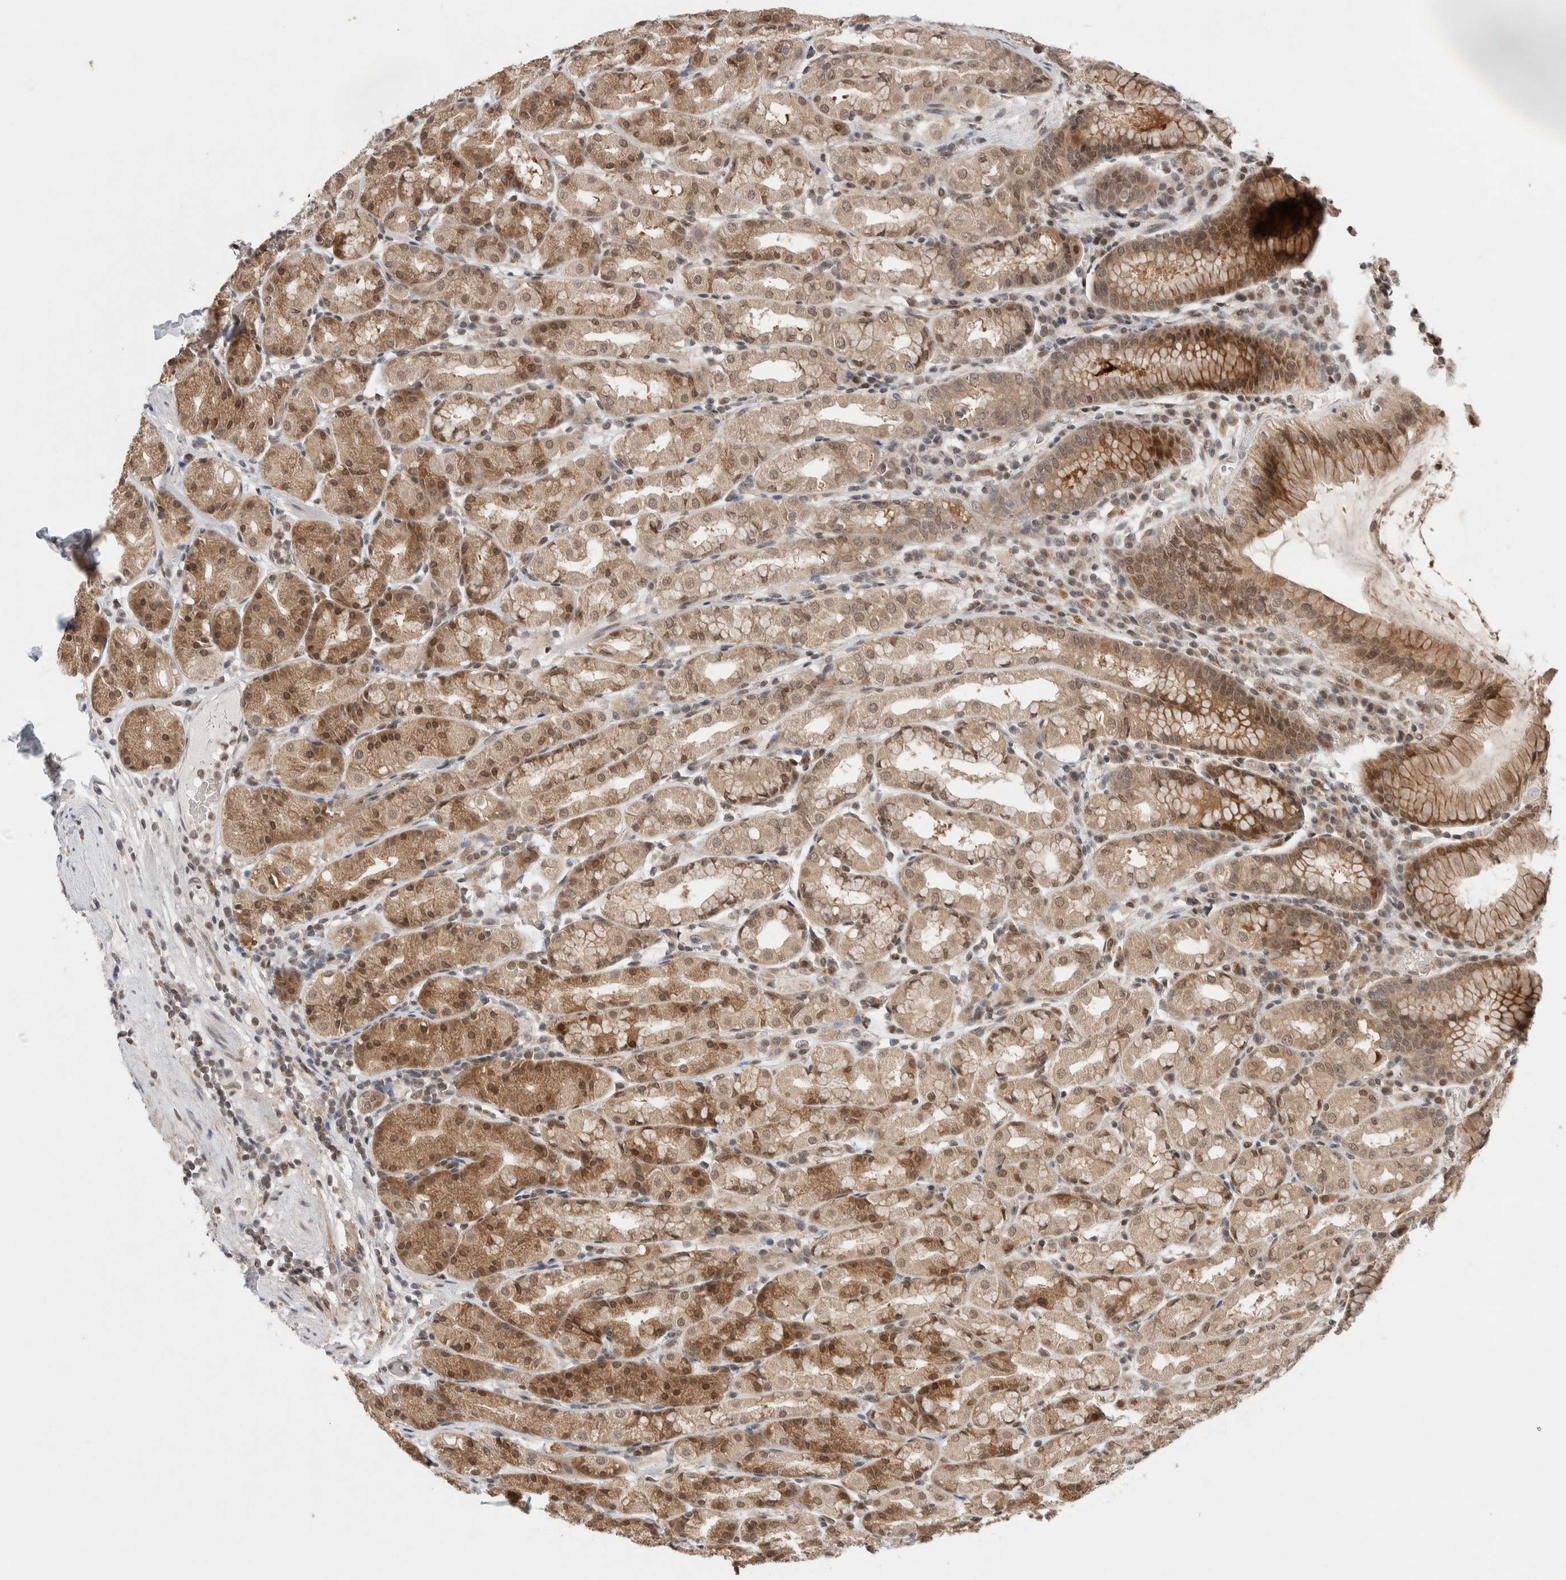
{"staining": {"intensity": "moderate", "quantity": ">75%", "location": "cytoplasmic/membranous,nuclear"}, "tissue": "stomach", "cell_type": "Glandular cells", "image_type": "normal", "snomed": [{"axis": "morphology", "description": "Normal tissue, NOS"}, {"axis": "topography", "description": "Stomach, lower"}], "caption": "DAB immunohistochemical staining of unremarkable human stomach reveals moderate cytoplasmic/membranous,nuclear protein positivity in about >75% of glandular cells. The staining was performed using DAB to visualize the protein expression in brown, while the nuclei were stained in blue with hematoxylin (Magnification: 20x).", "gene": "KCNK1", "patient": {"sex": "female", "age": 56}}